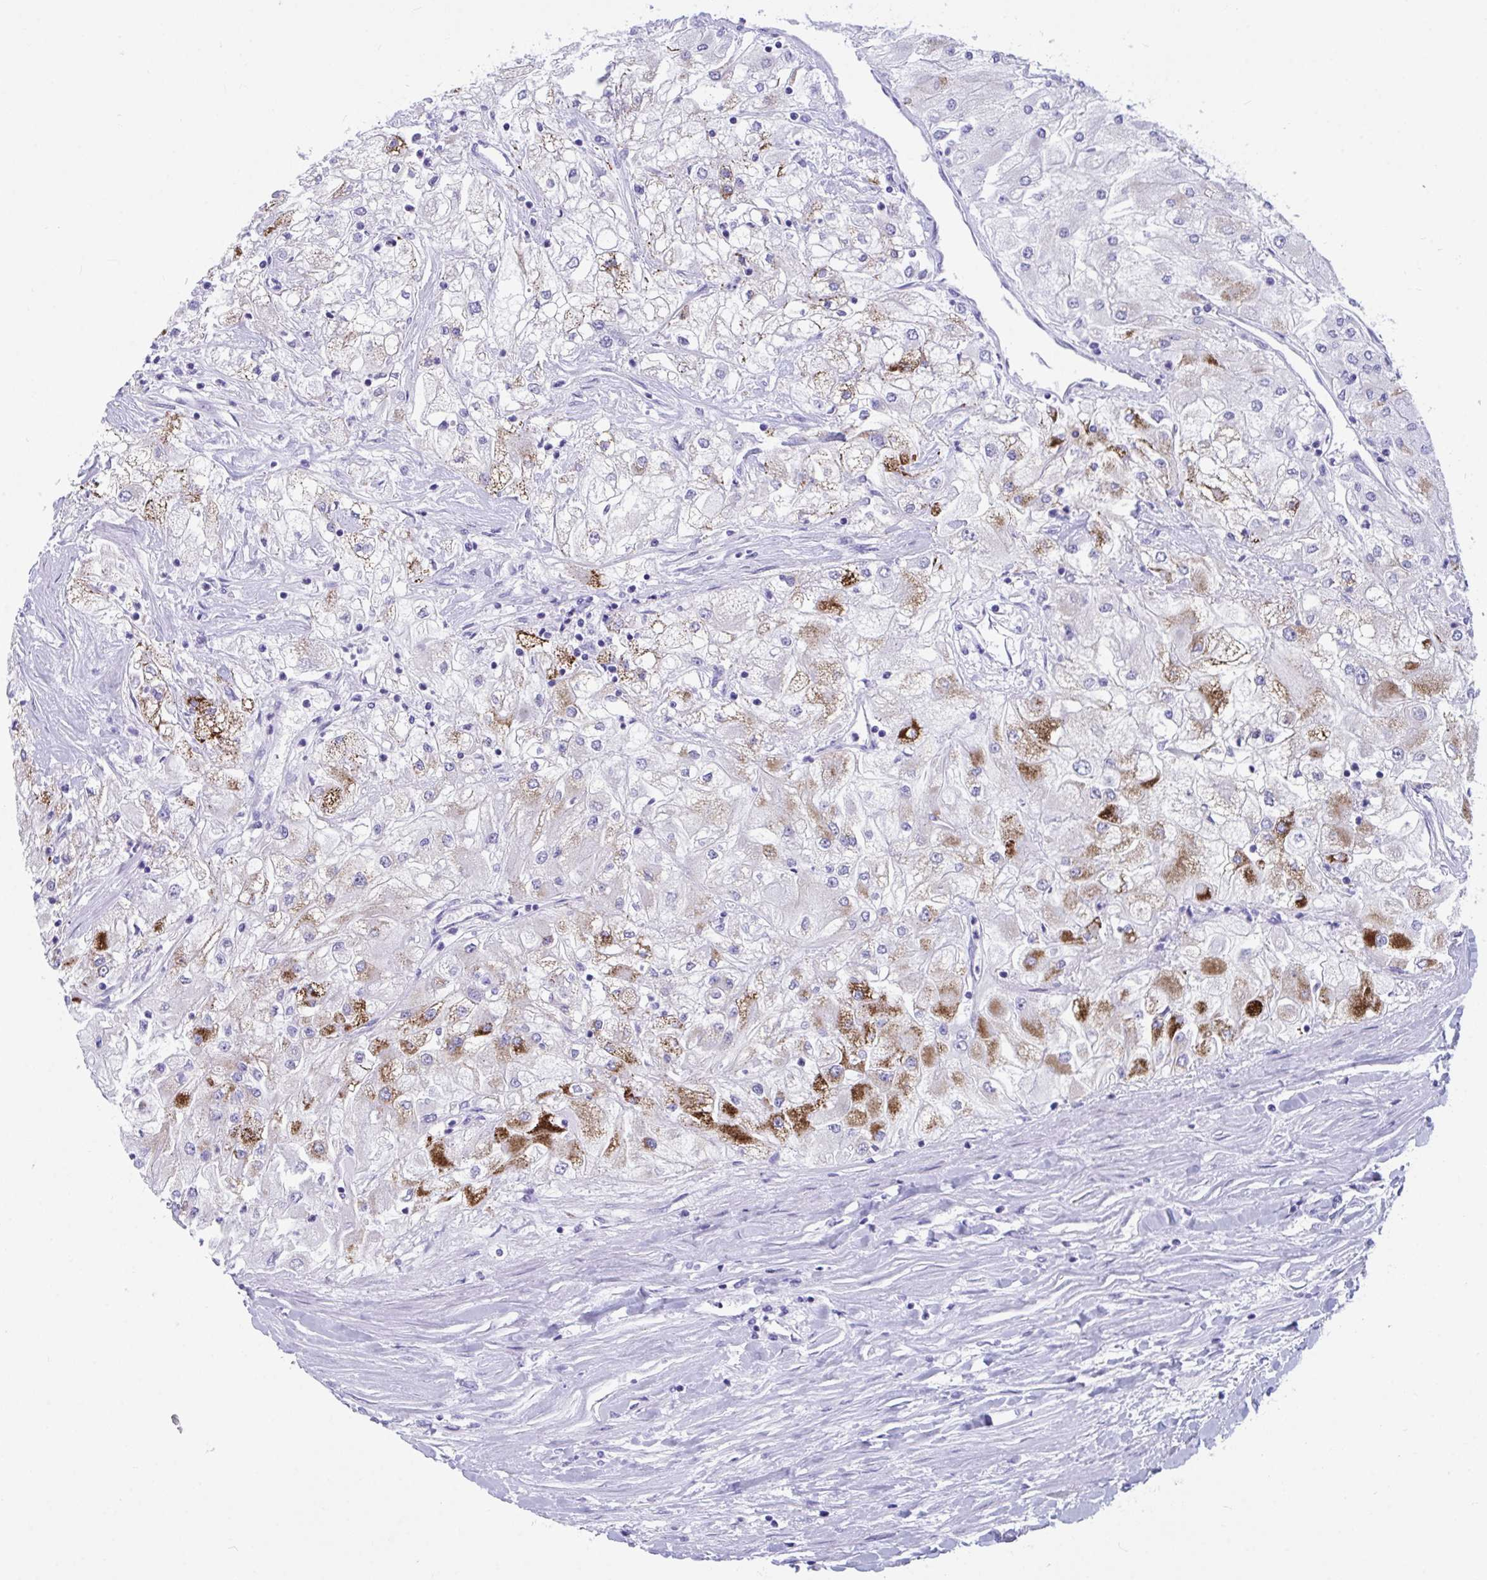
{"staining": {"intensity": "moderate", "quantity": "25%-75%", "location": "cytoplasmic/membranous"}, "tissue": "renal cancer", "cell_type": "Tumor cells", "image_type": "cancer", "snomed": [{"axis": "morphology", "description": "Adenocarcinoma, NOS"}, {"axis": "topography", "description": "Kidney"}], "caption": "About 25%-75% of tumor cells in human renal cancer reveal moderate cytoplasmic/membranous protein positivity as visualized by brown immunohistochemical staining.", "gene": "TTC30B", "patient": {"sex": "male", "age": 80}}